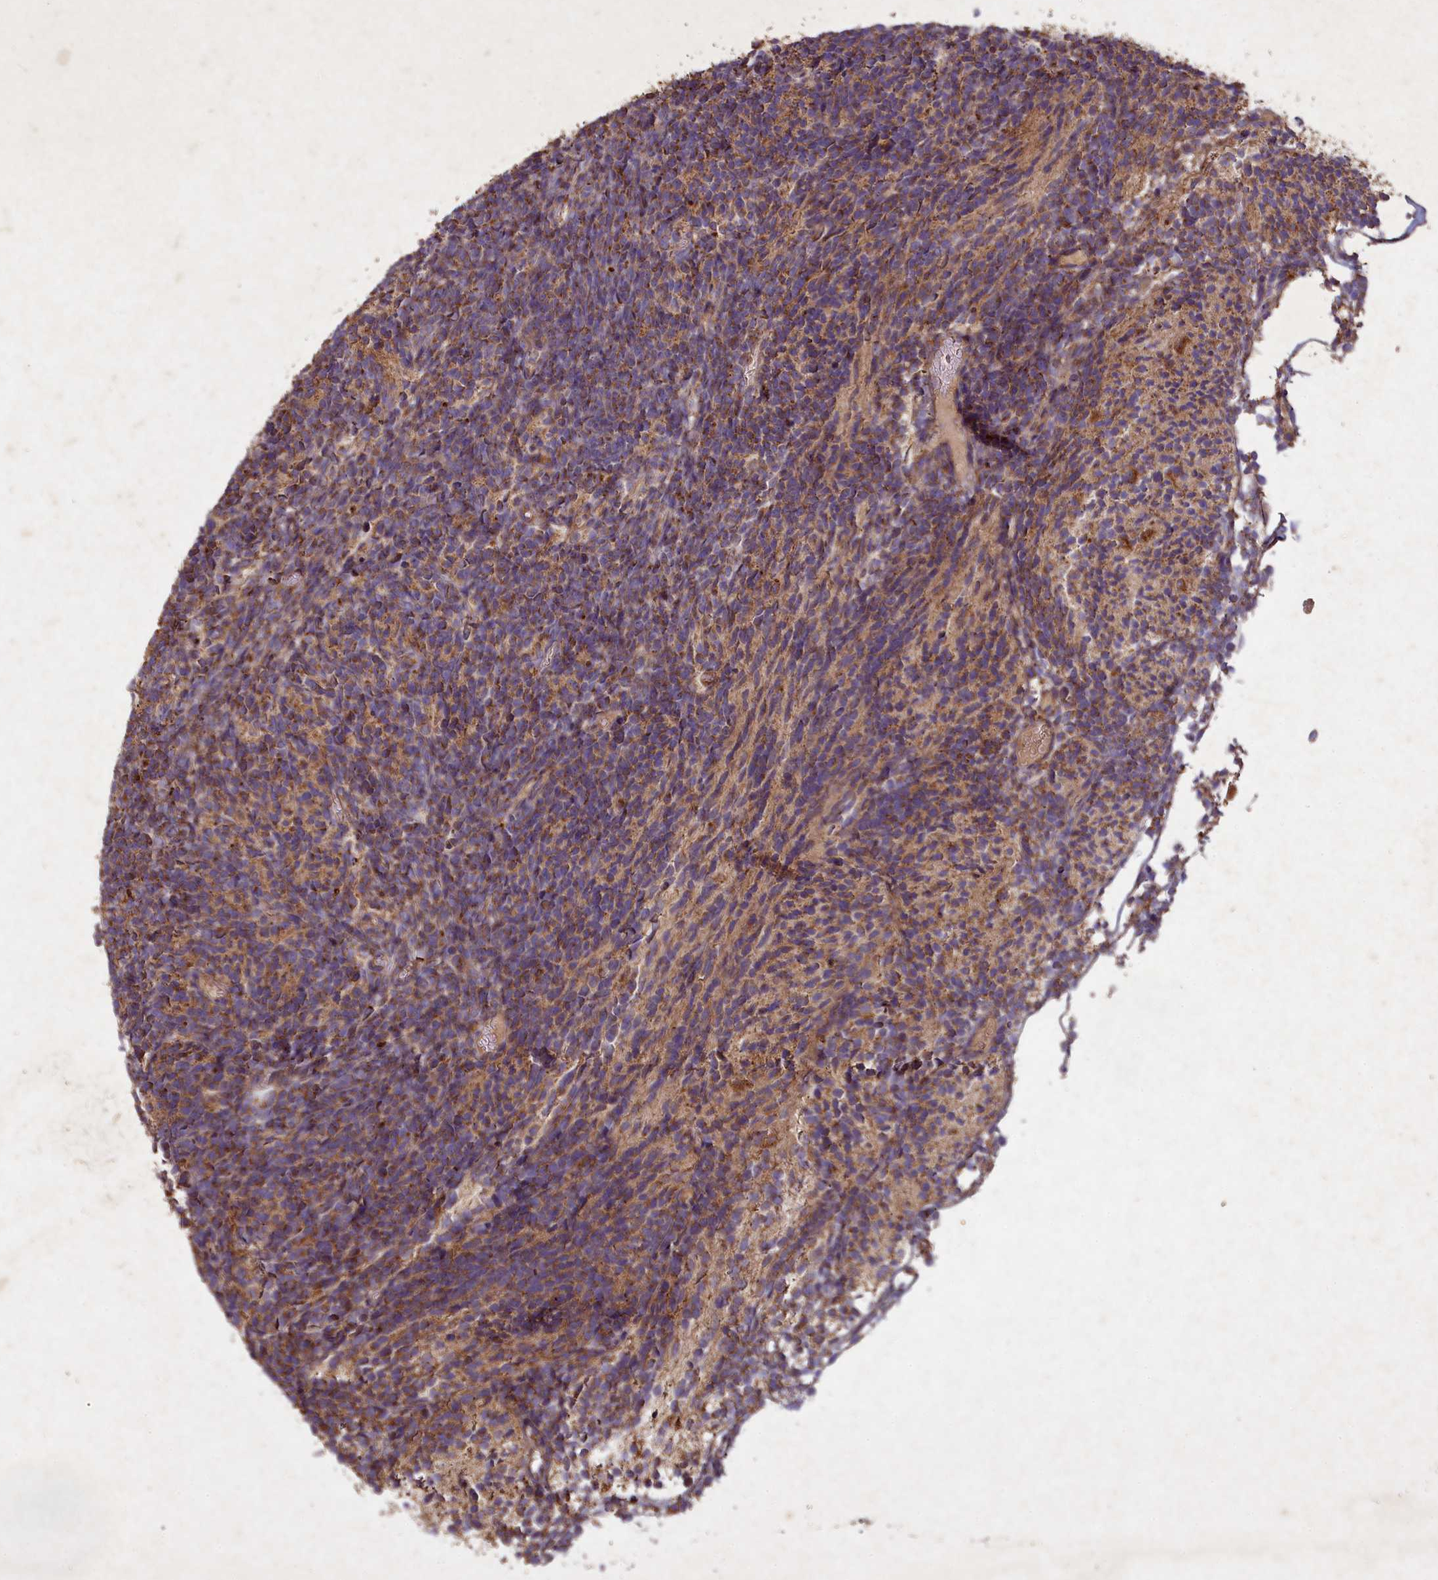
{"staining": {"intensity": "moderate", "quantity": "25%-75%", "location": "cytoplasmic/membranous"}, "tissue": "glioma", "cell_type": "Tumor cells", "image_type": "cancer", "snomed": [{"axis": "morphology", "description": "Glioma, malignant, Low grade"}, {"axis": "topography", "description": "Brain"}], "caption": "Immunohistochemical staining of human glioma demonstrates moderate cytoplasmic/membranous protein expression in approximately 25%-75% of tumor cells. (DAB (3,3'-diaminobenzidine) IHC with brightfield microscopy, high magnification).", "gene": "CIAO2B", "patient": {"sex": "female", "age": 1}}